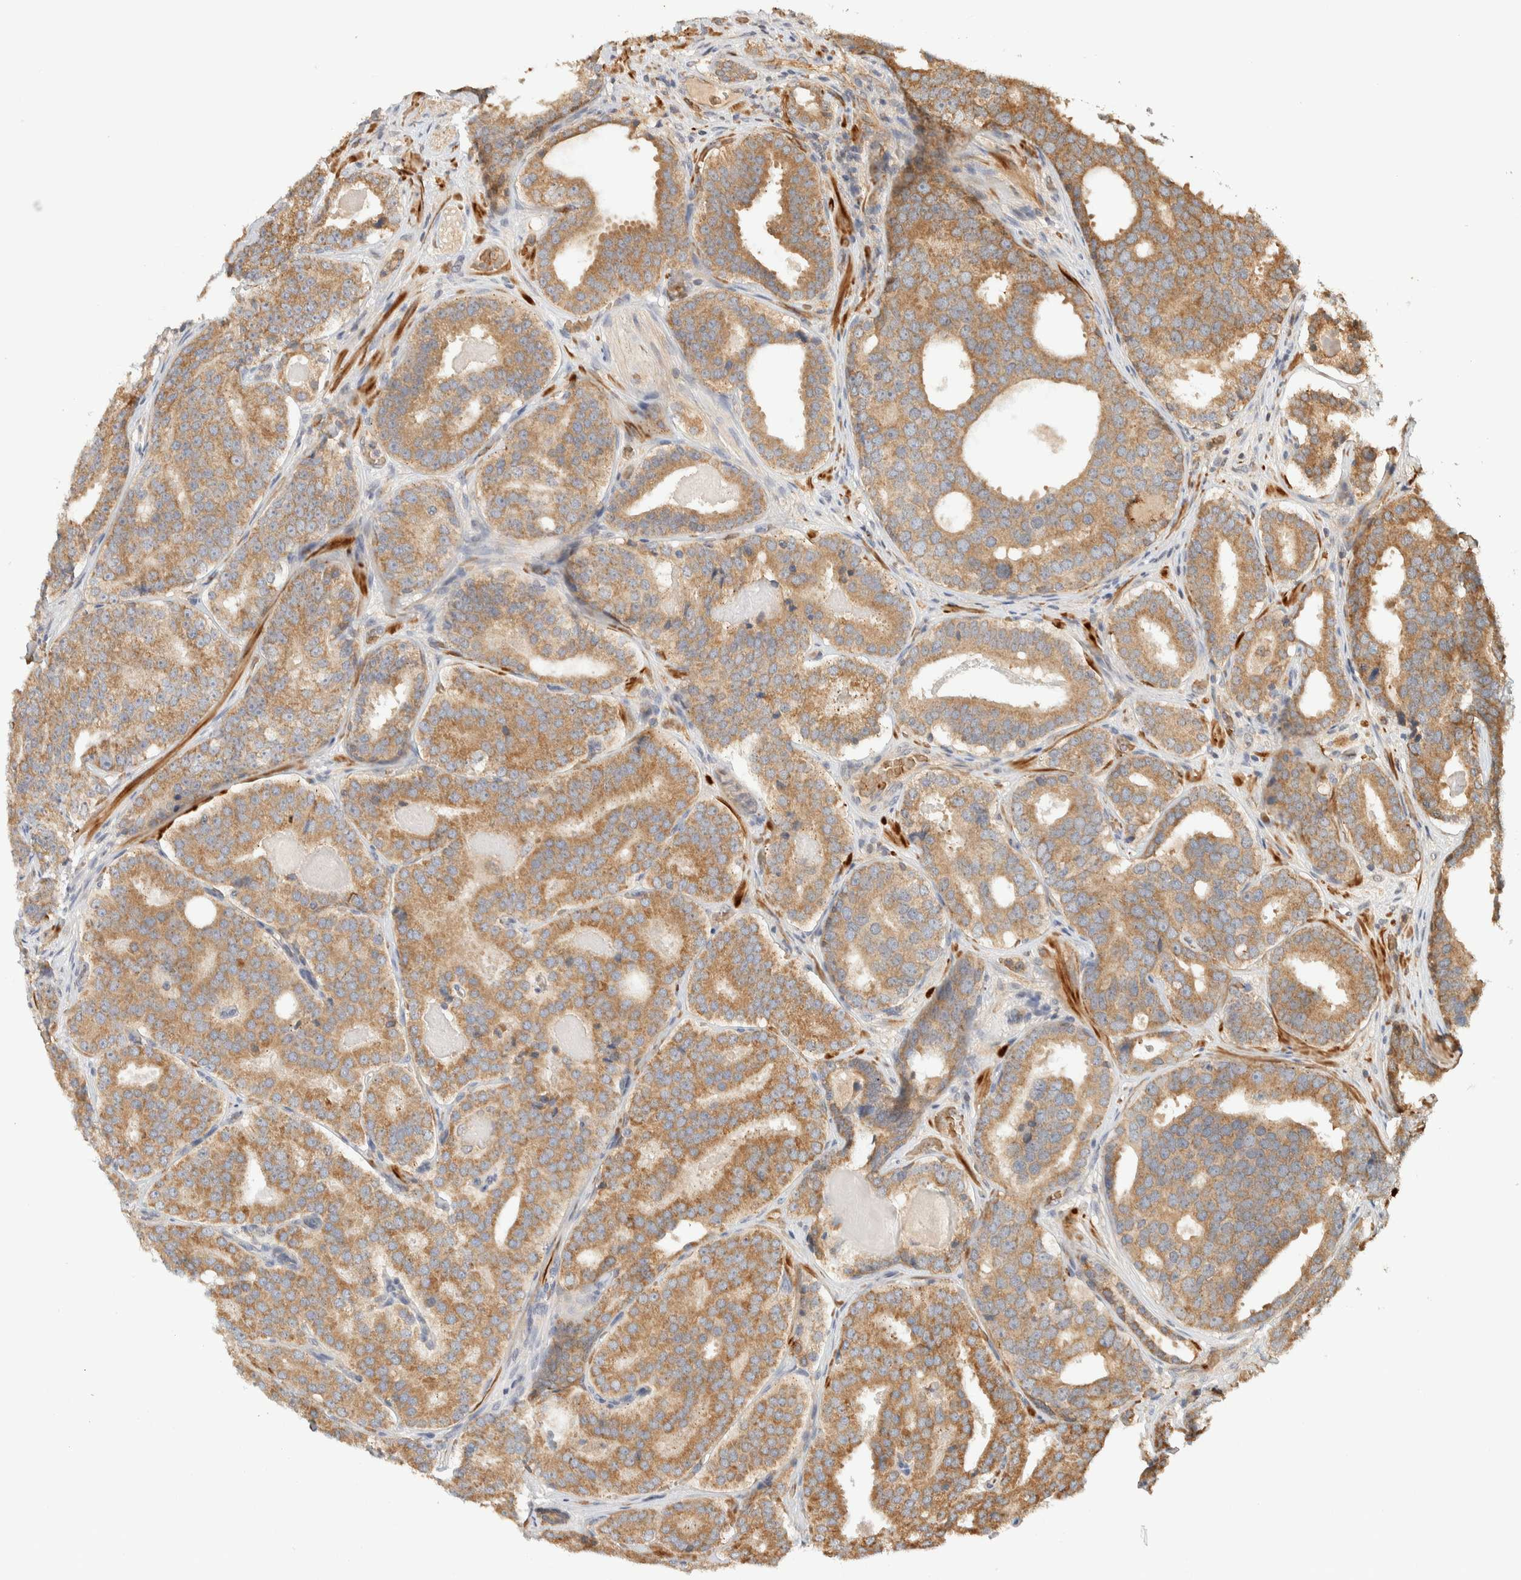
{"staining": {"intensity": "moderate", "quantity": ">75%", "location": "cytoplasmic/membranous"}, "tissue": "prostate cancer", "cell_type": "Tumor cells", "image_type": "cancer", "snomed": [{"axis": "morphology", "description": "Adenocarcinoma, High grade"}, {"axis": "topography", "description": "Prostate"}], "caption": "Prostate cancer stained with DAB immunohistochemistry (IHC) demonstrates medium levels of moderate cytoplasmic/membranous positivity in about >75% of tumor cells.", "gene": "TTI2", "patient": {"sex": "male", "age": 60}}